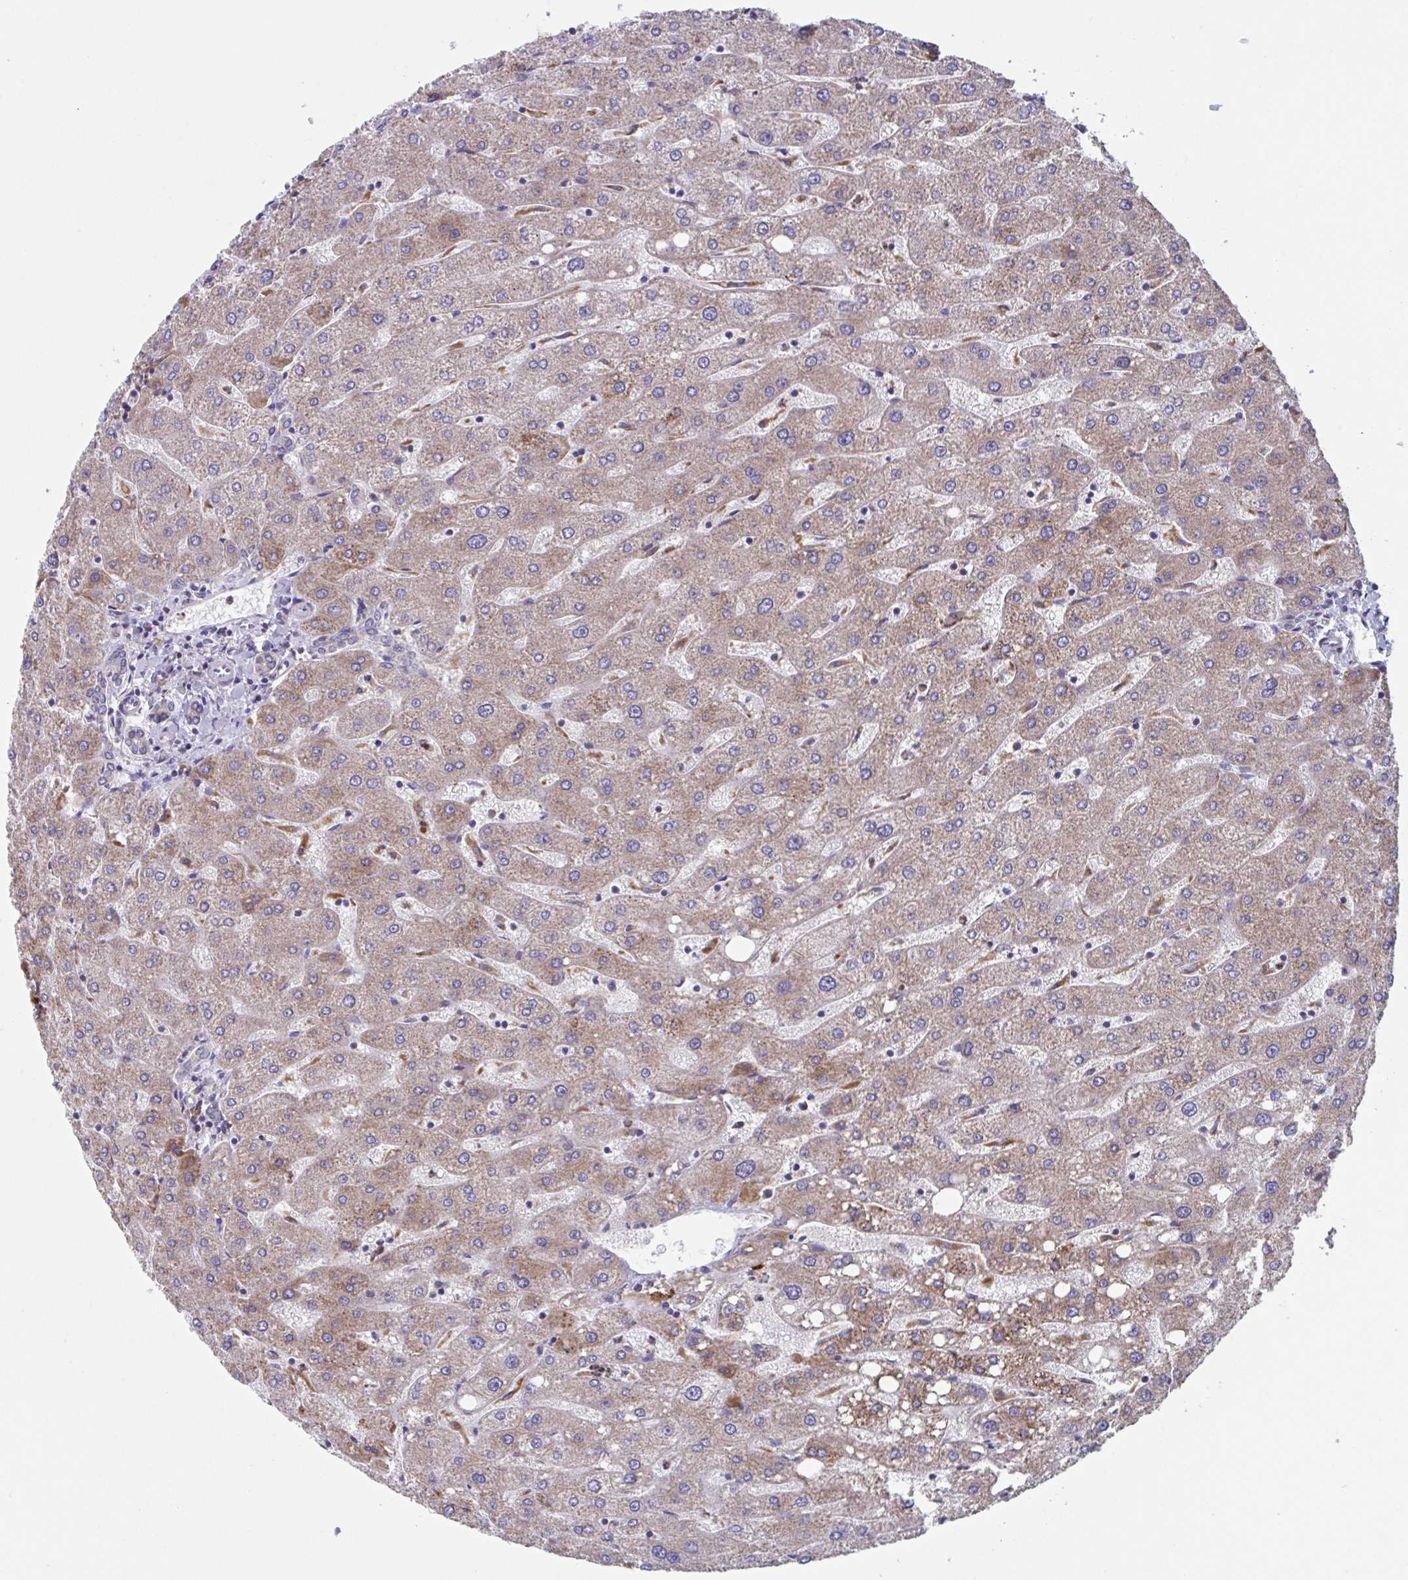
{"staining": {"intensity": "weak", "quantity": "25%-75%", "location": "cytoplasmic/membranous"}, "tissue": "liver", "cell_type": "Cholangiocytes", "image_type": "normal", "snomed": [{"axis": "morphology", "description": "Normal tissue, NOS"}, {"axis": "topography", "description": "Liver"}], "caption": "Protein positivity by immunohistochemistry (IHC) reveals weak cytoplasmic/membranous expression in about 25%-75% of cholangiocytes in unremarkable liver.", "gene": "NIPSNAP1", "patient": {"sex": "male", "age": 67}}